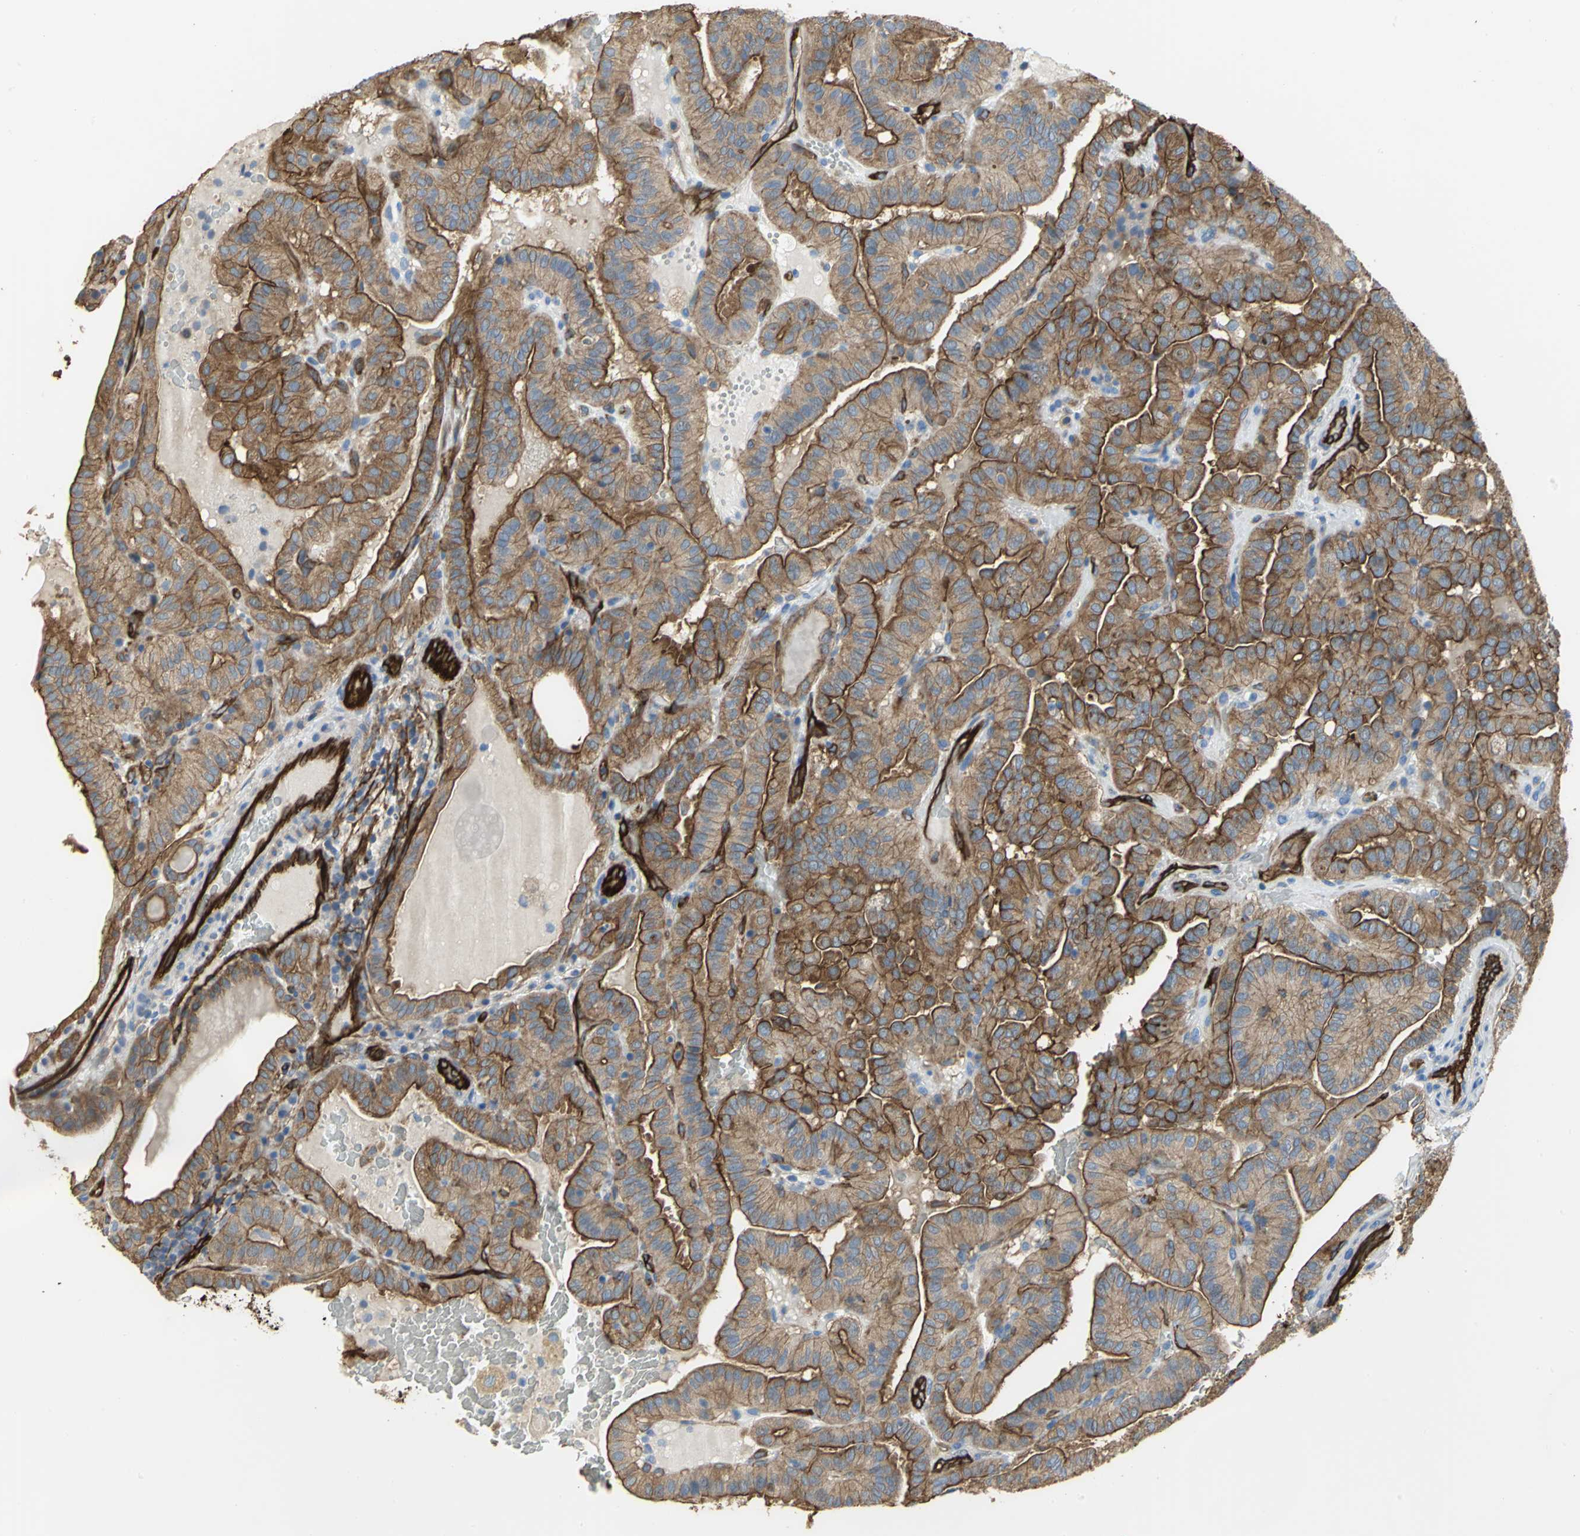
{"staining": {"intensity": "strong", "quantity": ">75%", "location": "cytoplasmic/membranous"}, "tissue": "thyroid cancer", "cell_type": "Tumor cells", "image_type": "cancer", "snomed": [{"axis": "morphology", "description": "Papillary adenocarcinoma, NOS"}, {"axis": "topography", "description": "Thyroid gland"}], "caption": "Immunohistochemistry (IHC) (DAB) staining of human papillary adenocarcinoma (thyroid) displays strong cytoplasmic/membranous protein positivity in about >75% of tumor cells.", "gene": "FLNB", "patient": {"sex": "male", "age": 77}}